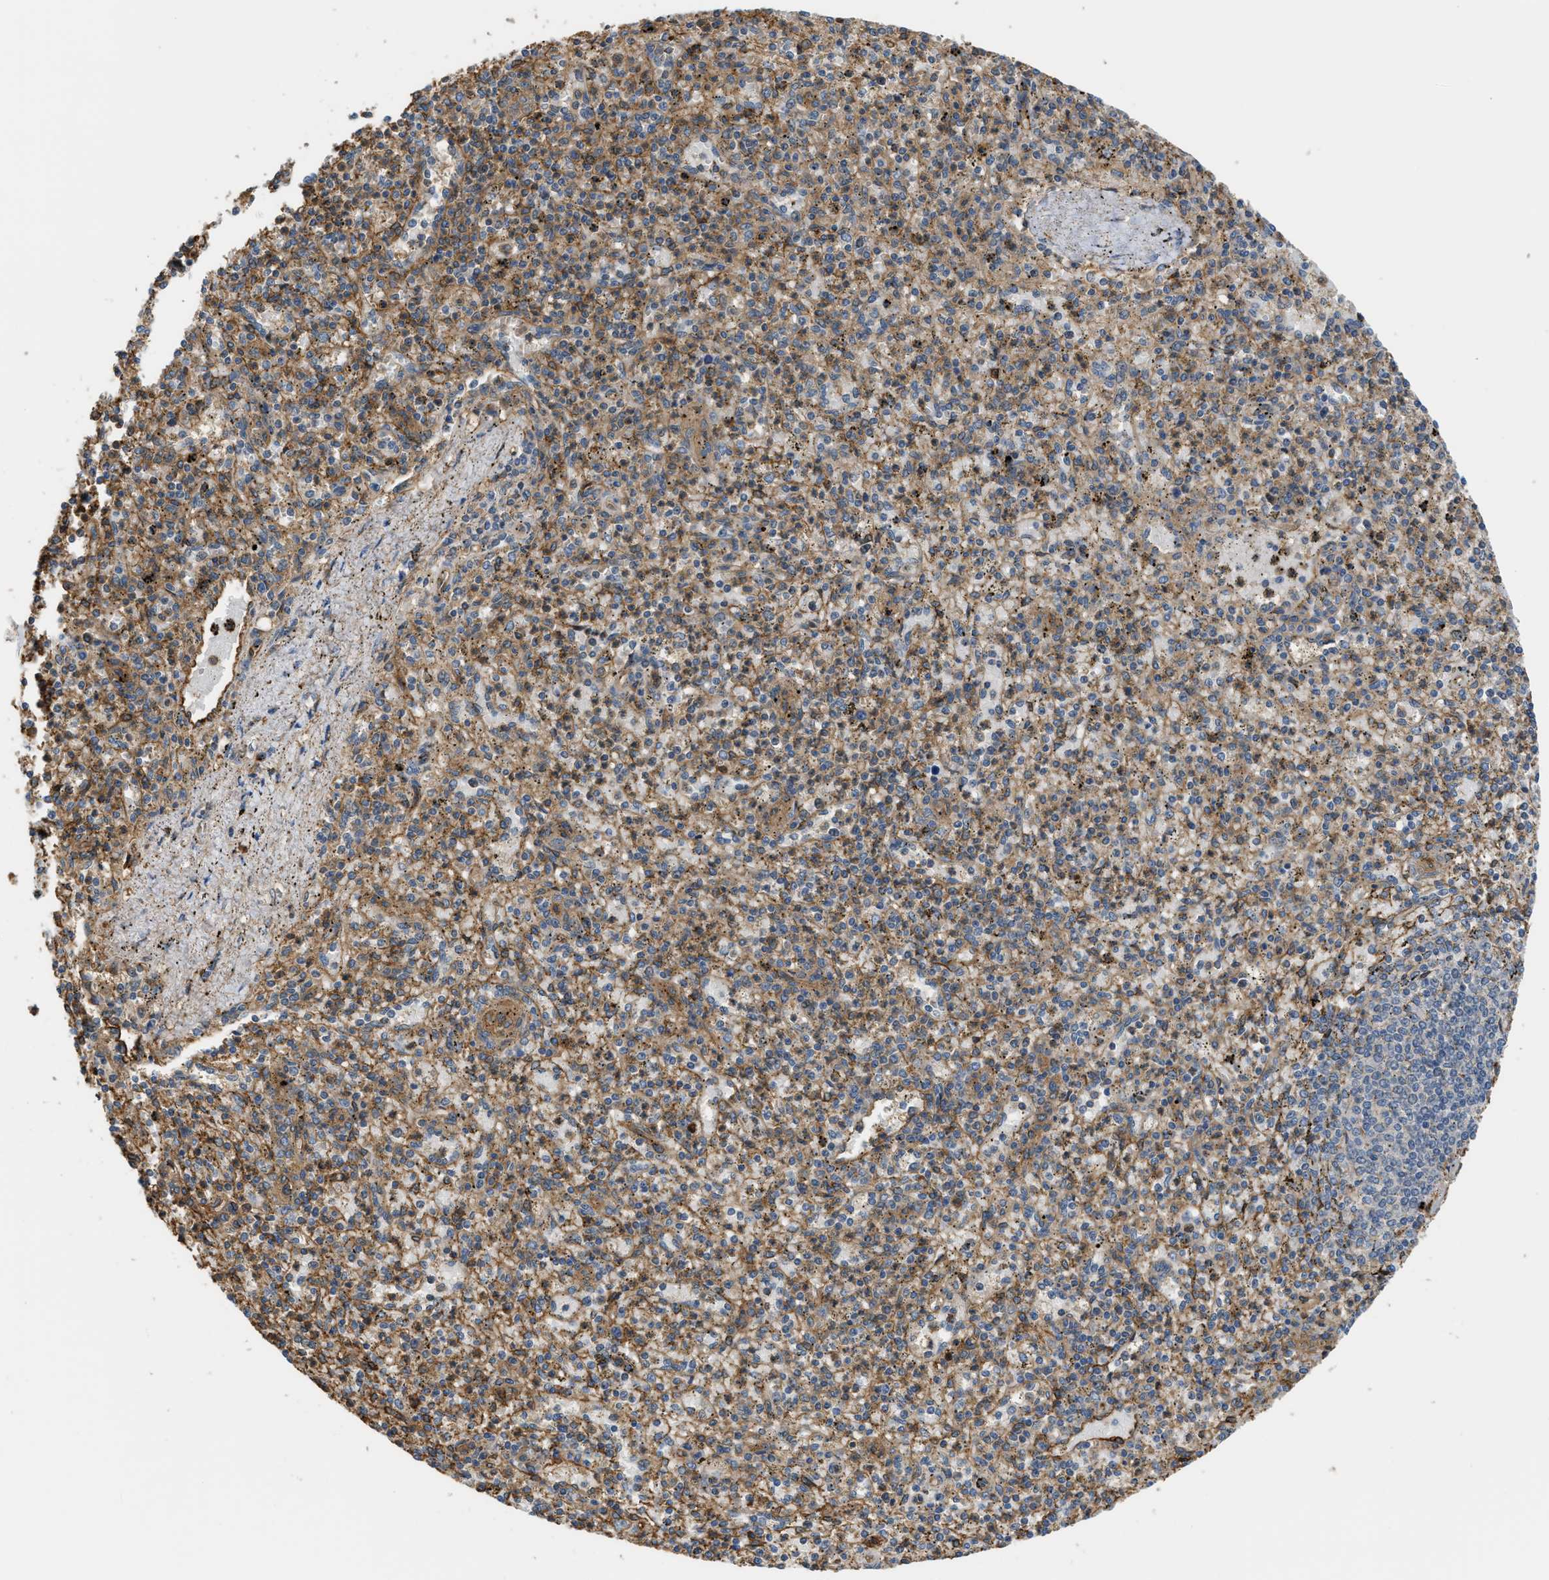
{"staining": {"intensity": "moderate", "quantity": ">75%", "location": "cytoplasmic/membranous"}, "tissue": "spleen", "cell_type": "Cells in red pulp", "image_type": "normal", "snomed": [{"axis": "morphology", "description": "Normal tissue, NOS"}, {"axis": "topography", "description": "Spleen"}], "caption": "A high-resolution micrograph shows immunohistochemistry (IHC) staining of unremarkable spleen, which shows moderate cytoplasmic/membranous positivity in about >75% of cells in red pulp. The staining is performed using DAB (3,3'-diaminobenzidine) brown chromogen to label protein expression. The nuclei are counter-stained blue using hematoxylin.", "gene": "DDHD2", "patient": {"sex": "male", "age": 72}}